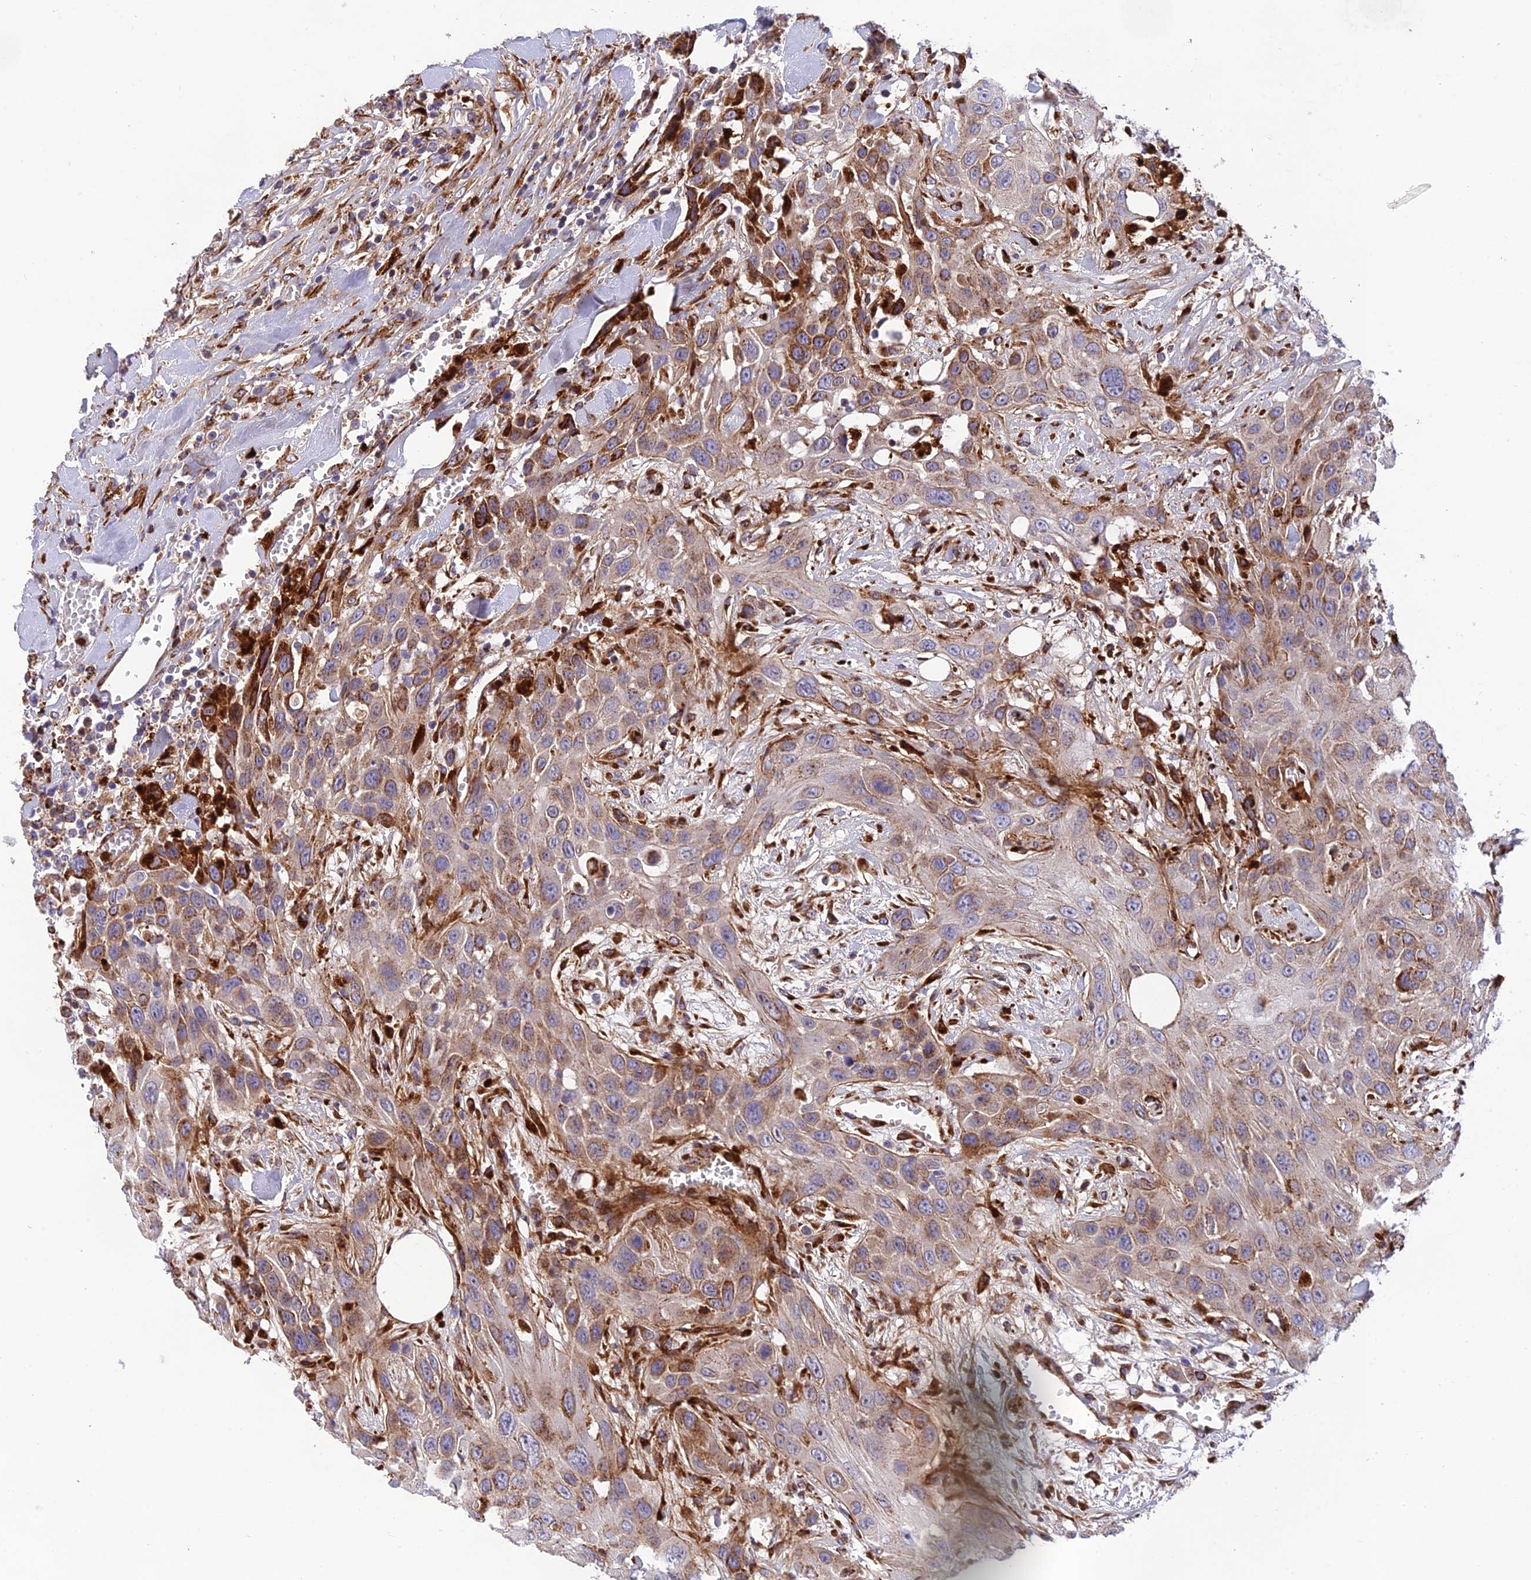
{"staining": {"intensity": "moderate", "quantity": ">75%", "location": "cytoplasmic/membranous"}, "tissue": "head and neck cancer", "cell_type": "Tumor cells", "image_type": "cancer", "snomed": [{"axis": "morphology", "description": "Squamous cell carcinoma, NOS"}, {"axis": "topography", "description": "Head-Neck"}], "caption": "Immunohistochemistry staining of head and neck squamous cell carcinoma, which displays medium levels of moderate cytoplasmic/membranous expression in about >75% of tumor cells indicating moderate cytoplasmic/membranous protein expression. The staining was performed using DAB (brown) for protein detection and nuclei were counterstained in hematoxylin (blue).", "gene": "CPSF4L", "patient": {"sex": "male", "age": 81}}